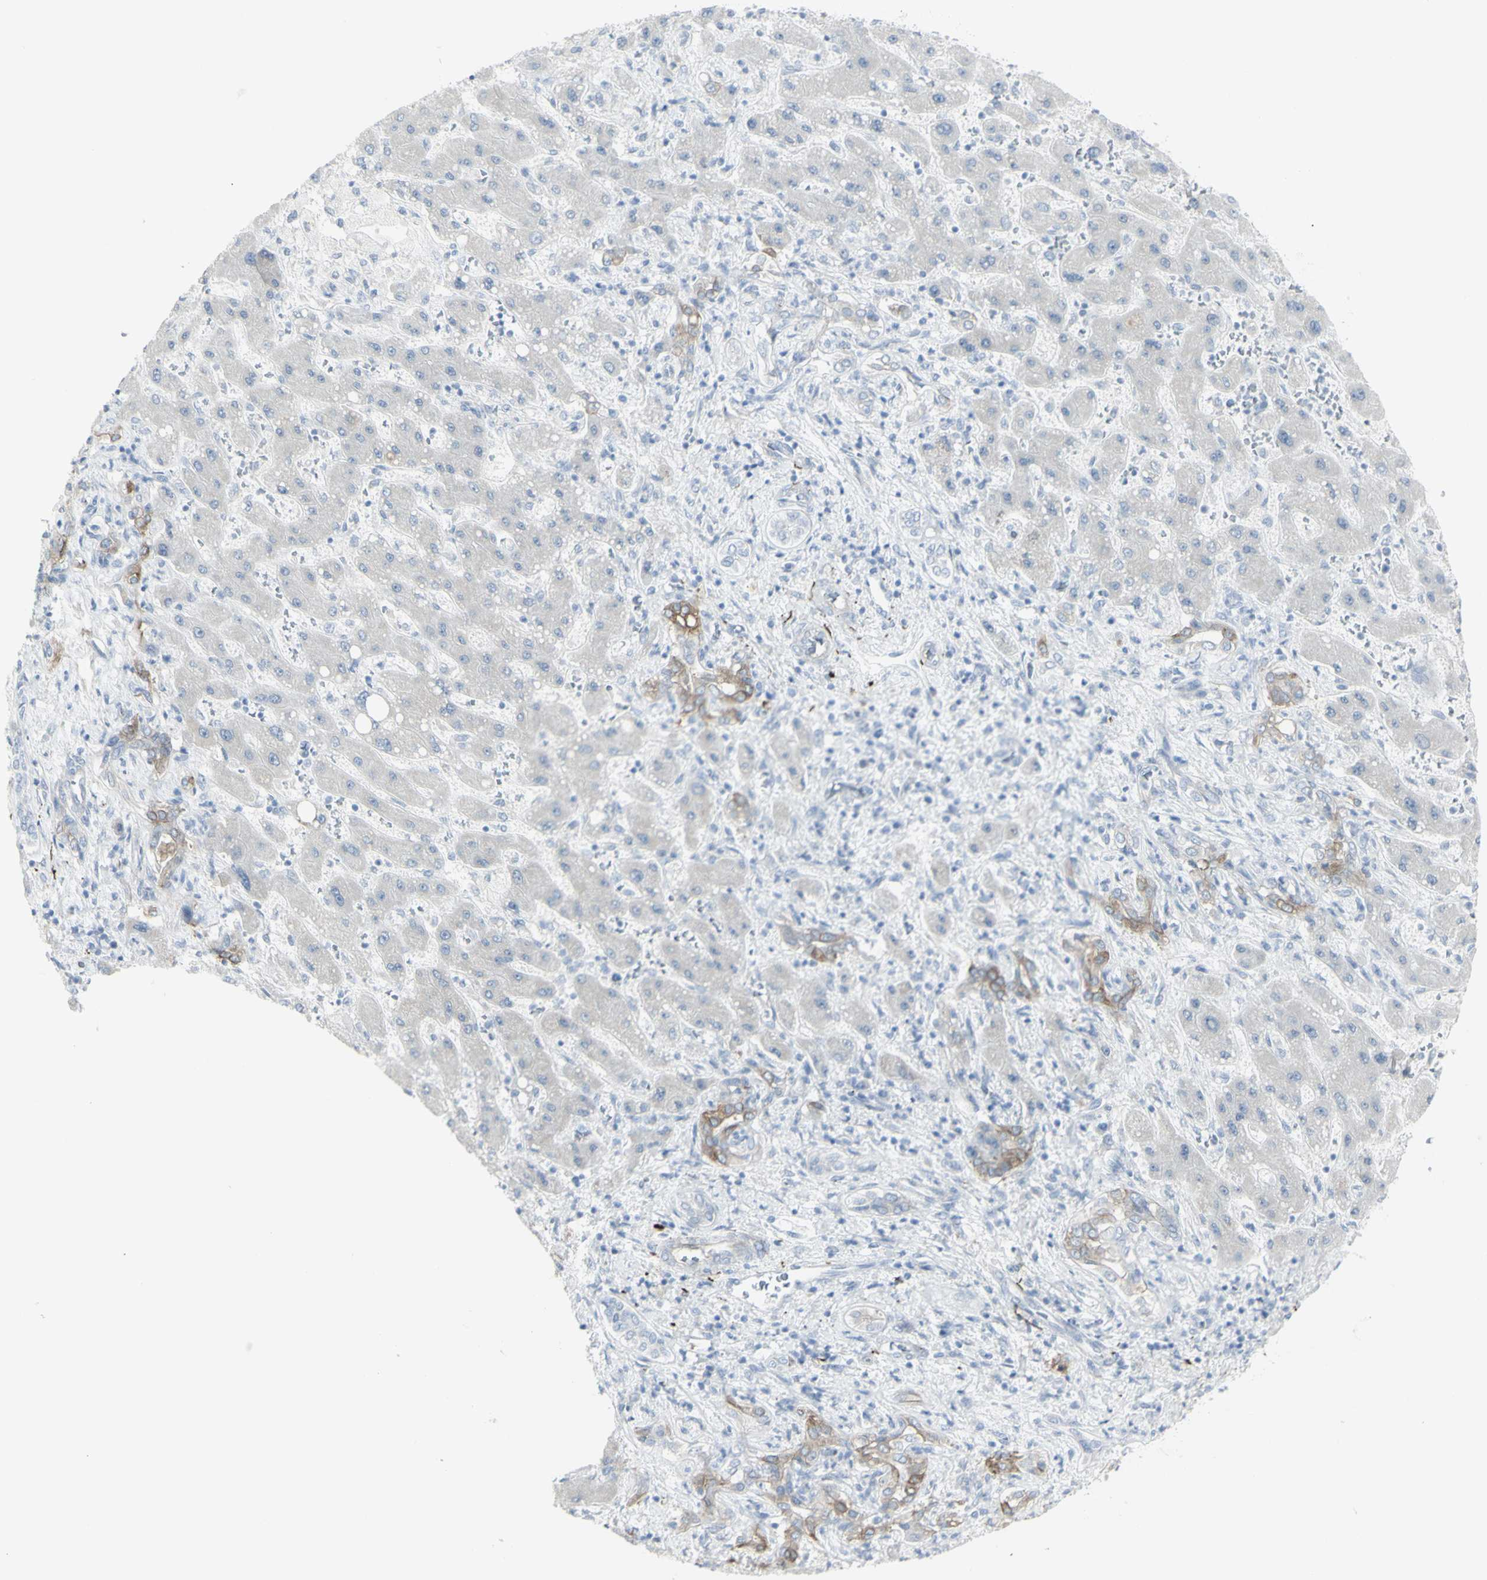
{"staining": {"intensity": "weak", "quantity": ">75%", "location": "cytoplasmic/membranous"}, "tissue": "liver cancer", "cell_type": "Tumor cells", "image_type": "cancer", "snomed": [{"axis": "morphology", "description": "Cholangiocarcinoma"}, {"axis": "topography", "description": "Liver"}], "caption": "High-magnification brightfield microscopy of liver cancer stained with DAB (3,3'-diaminobenzidine) (brown) and counterstained with hematoxylin (blue). tumor cells exhibit weak cytoplasmic/membranous staining is identified in approximately>75% of cells. The staining was performed using DAB (3,3'-diaminobenzidine) to visualize the protein expression in brown, while the nuclei were stained in blue with hematoxylin (Magnification: 20x).", "gene": "ENSG00000198211", "patient": {"sex": "male", "age": 50}}